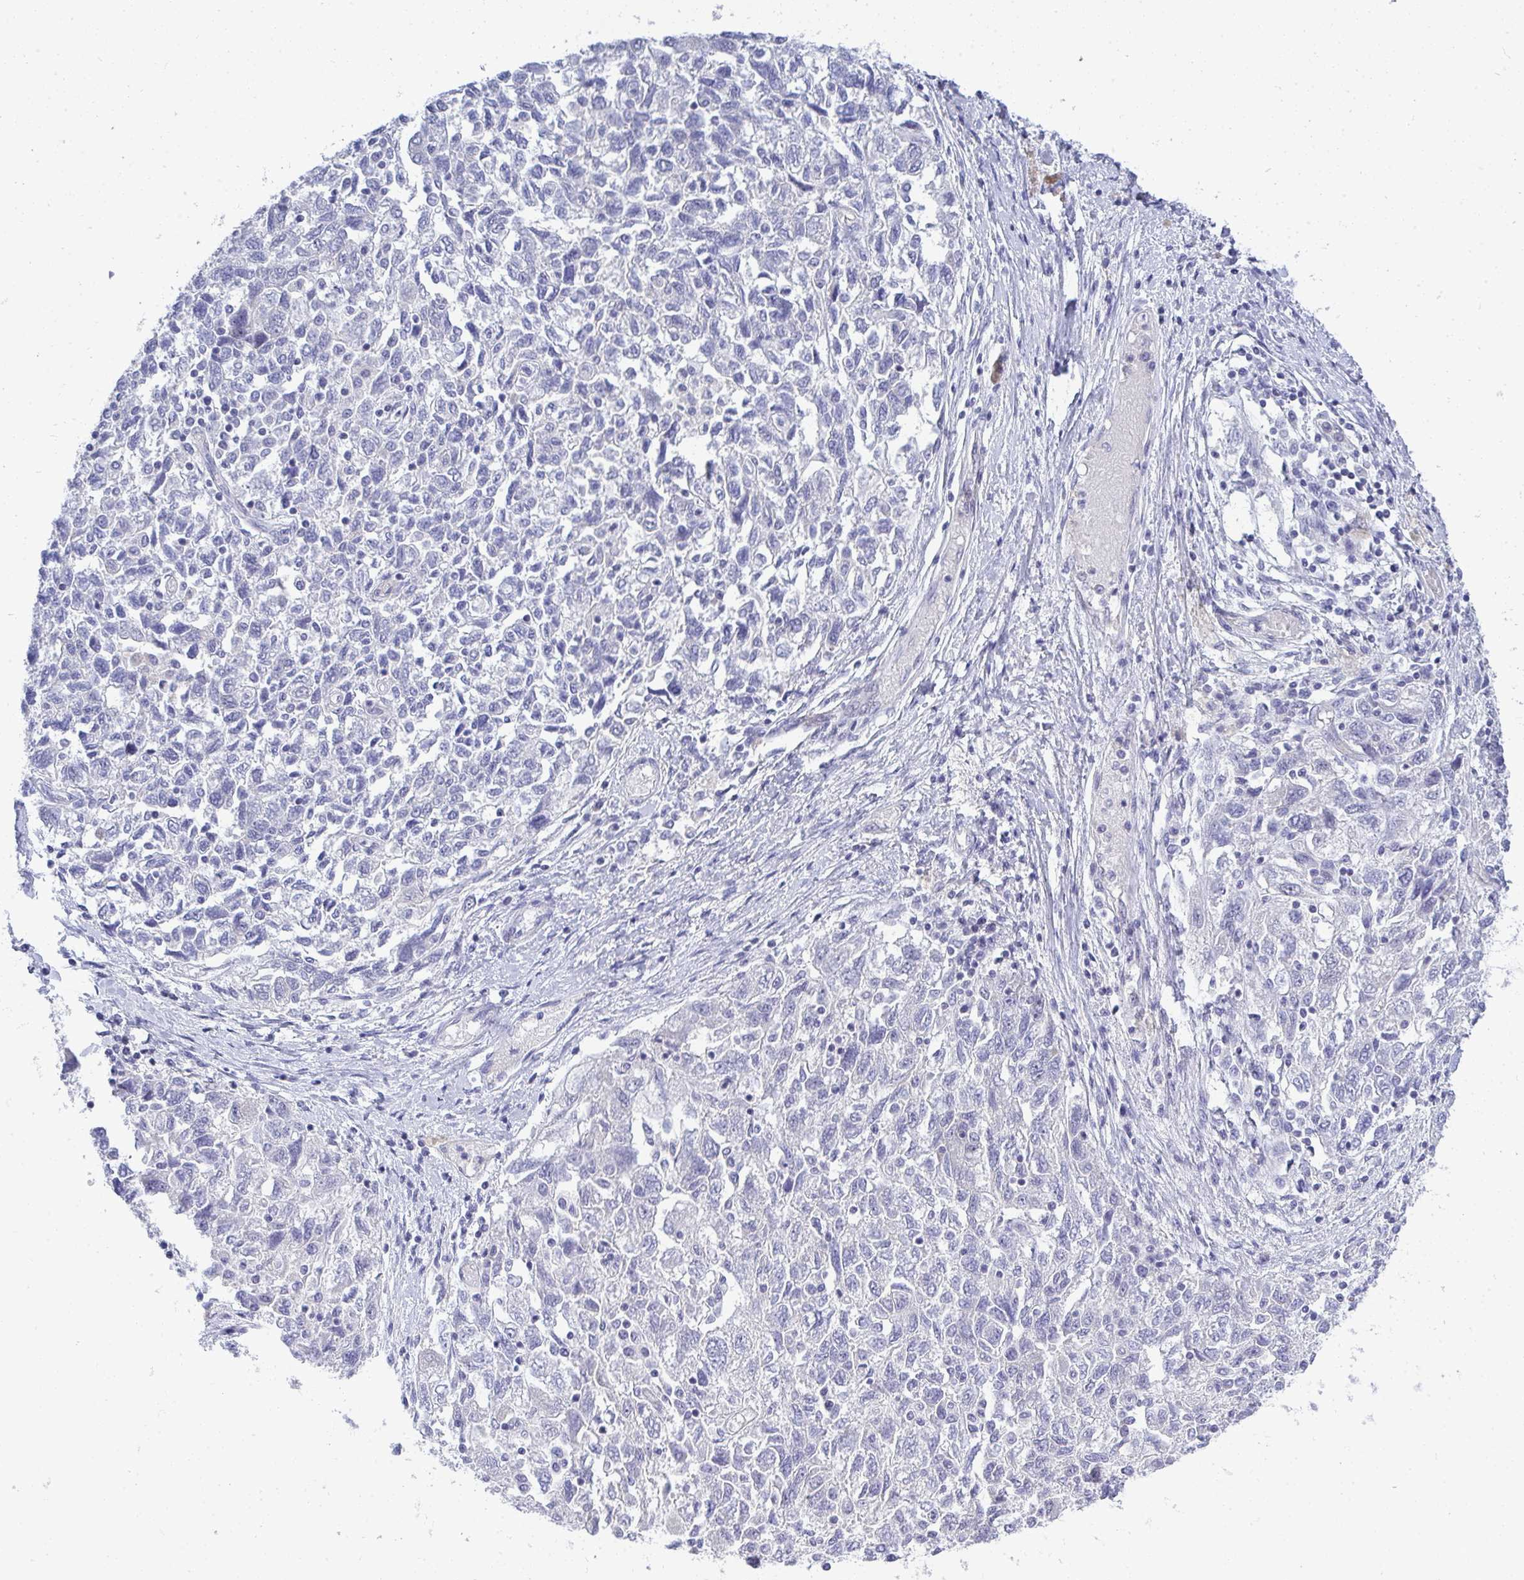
{"staining": {"intensity": "negative", "quantity": "none", "location": "none"}, "tissue": "ovarian cancer", "cell_type": "Tumor cells", "image_type": "cancer", "snomed": [{"axis": "morphology", "description": "Carcinoma, NOS"}, {"axis": "morphology", "description": "Cystadenocarcinoma, serous, NOS"}, {"axis": "topography", "description": "Ovary"}], "caption": "Ovarian cancer (serous cystadenocarcinoma) was stained to show a protein in brown. There is no significant positivity in tumor cells.", "gene": "TMEM82", "patient": {"sex": "female", "age": 69}}